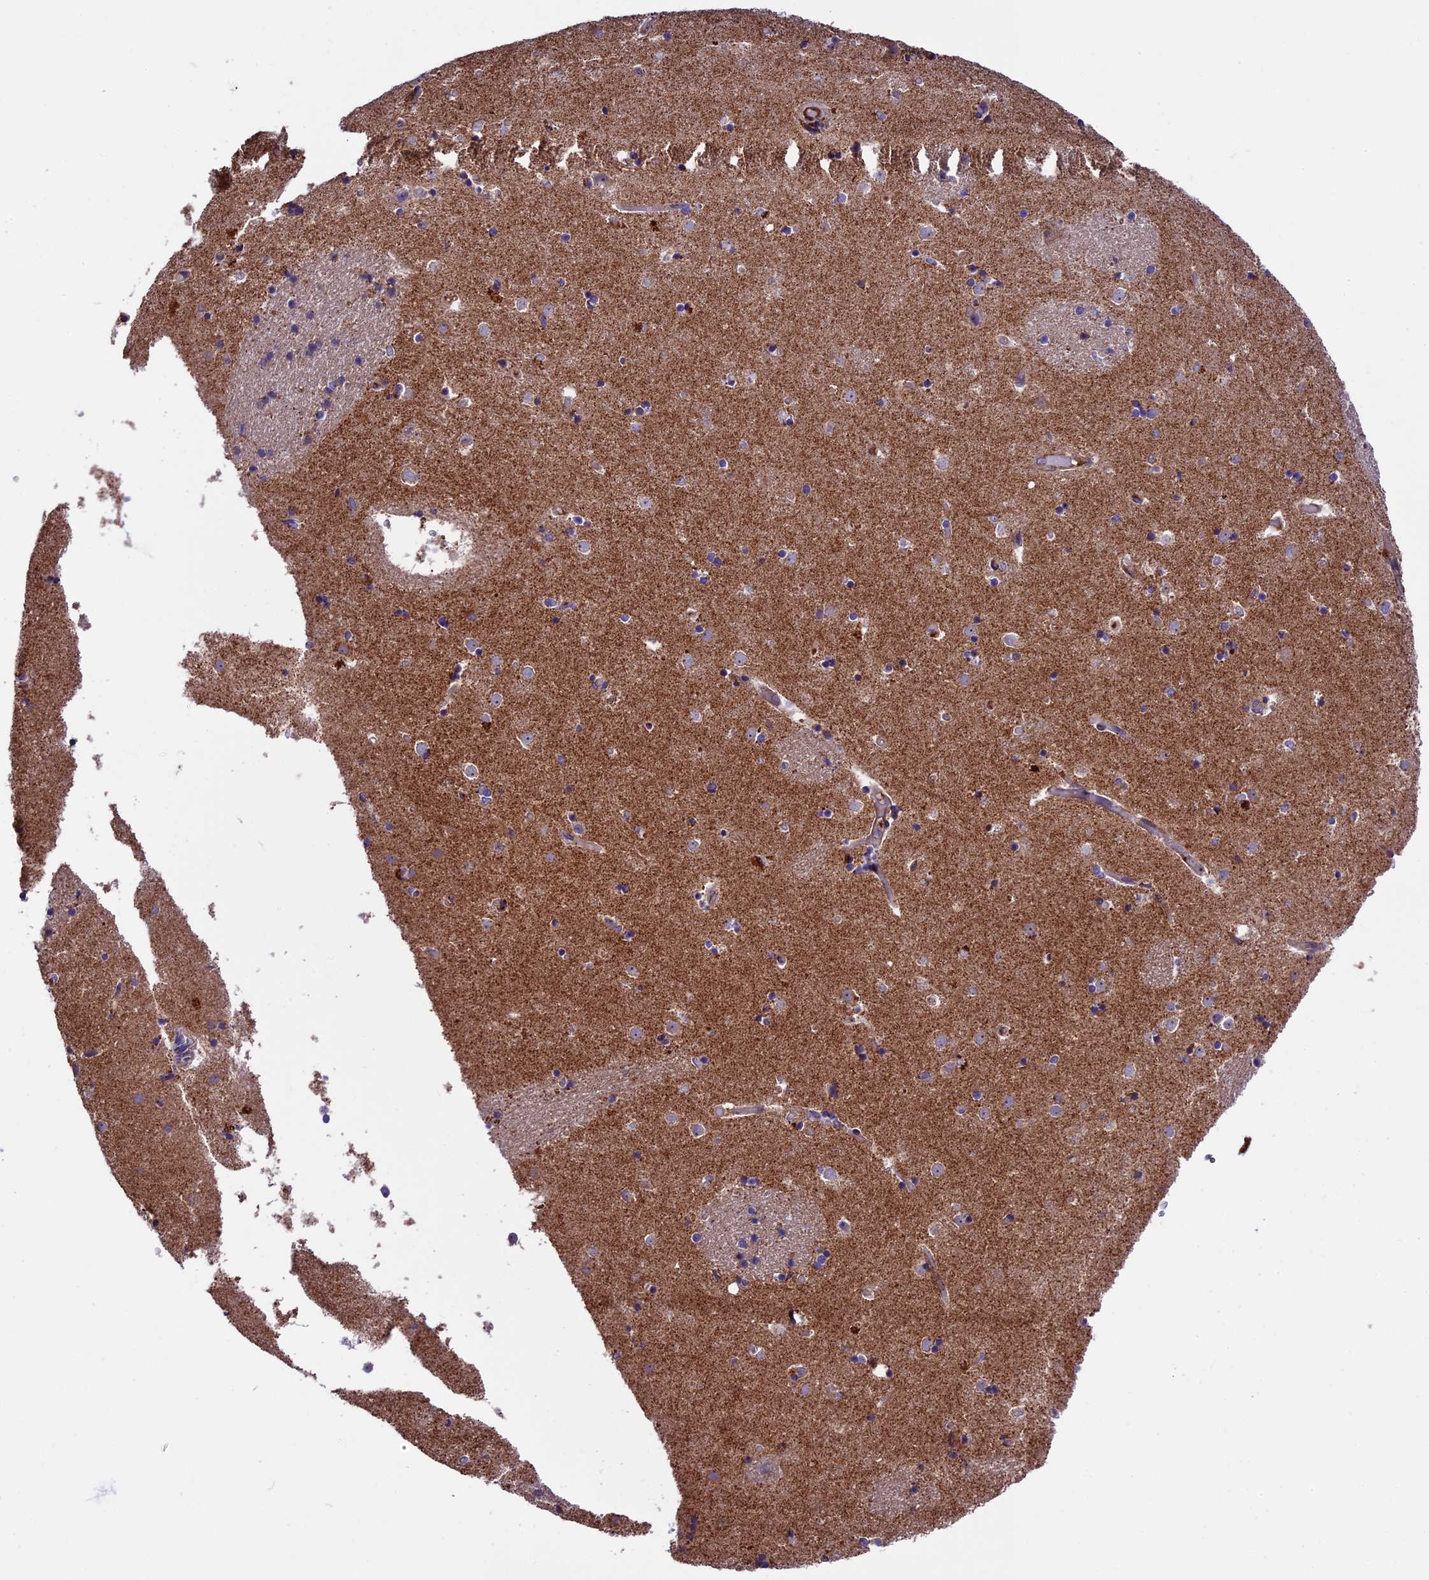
{"staining": {"intensity": "moderate", "quantity": "<25%", "location": "cytoplasmic/membranous"}, "tissue": "caudate", "cell_type": "Glial cells", "image_type": "normal", "snomed": [{"axis": "morphology", "description": "Normal tissue, NOS"}, {"axis": "topography", "description": "Lateral ventricle wall"}], "caption": "IHC staining of unremarkable caudate, which demonstrates low levels of moderate cytoplasmic/membranous expression in approximately <25% of glial cells indicating moderate cytoplasmic/membranous protein positivity. The staining was performed using DAB (3,3'-diaminobenzidine) (brown) for protein detection and nuclei were counterstained in hematoxylin (blue).", "gene": "METTL22", "patient": {"sex": "female", "age": 52}}